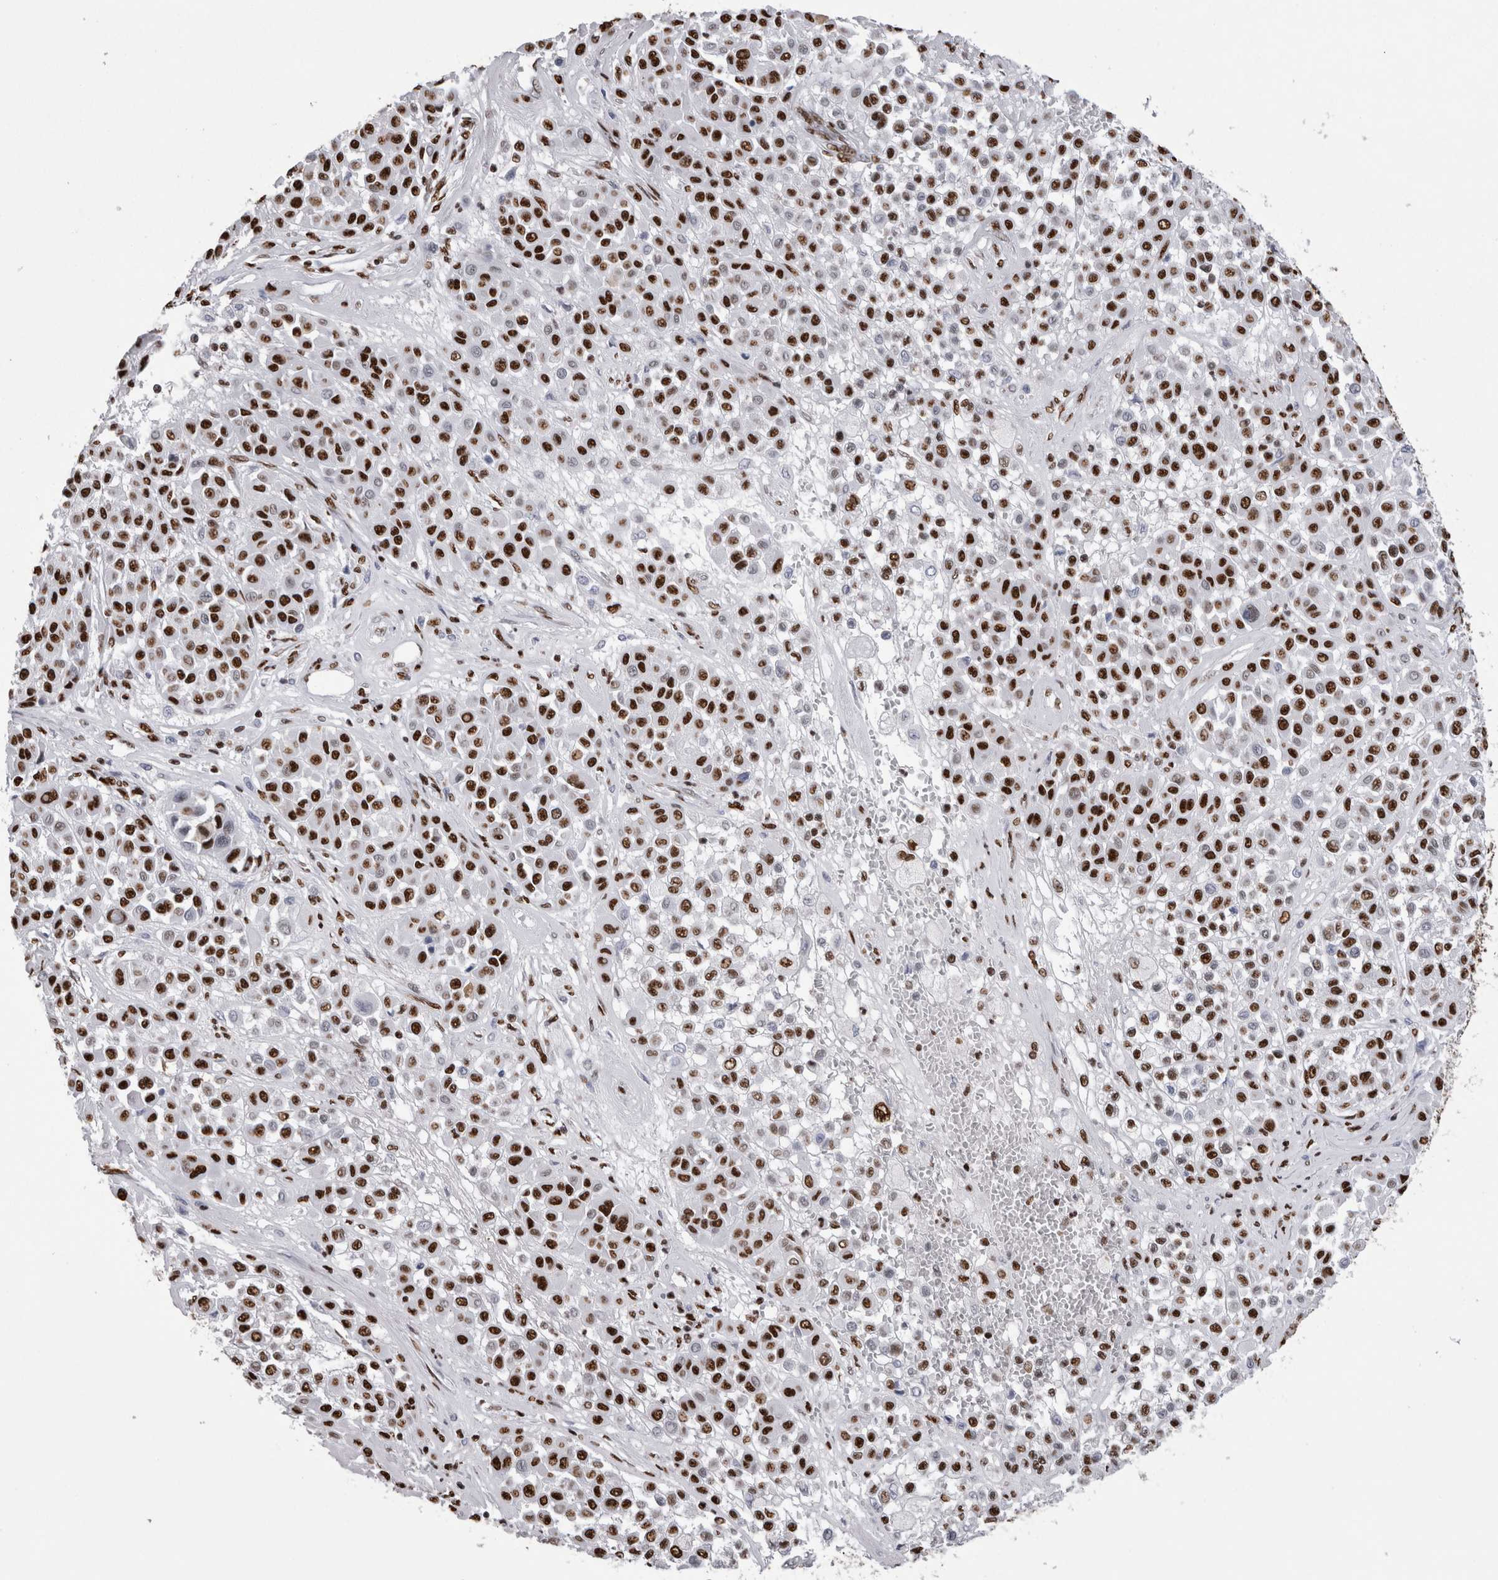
{"staining": {"intensity": "strong", "quantity": ">75%", "location": "nuclear"}, "tissue": "melanoma", "cell_type": "Tumor cells", "image_type": "cancer", "snomed": [{"axis": "morphology", "description": "Malignant melanoma, Metastatic site"}, {"axis": "topography", "description": "Soft tissue"}], "caption": "The photomicrograph exhibits staining of melanoma, revealing strong nuclear protein expression (brown color) within tumor cells. (Stains: DAB (3,3'-diaminobenzidine) in brown, nuclei in blue, Microscopy: brightfield microscopy at high magnification).", "gene": "ALPK3", "patient": {"sex": "male", "age": 41}}